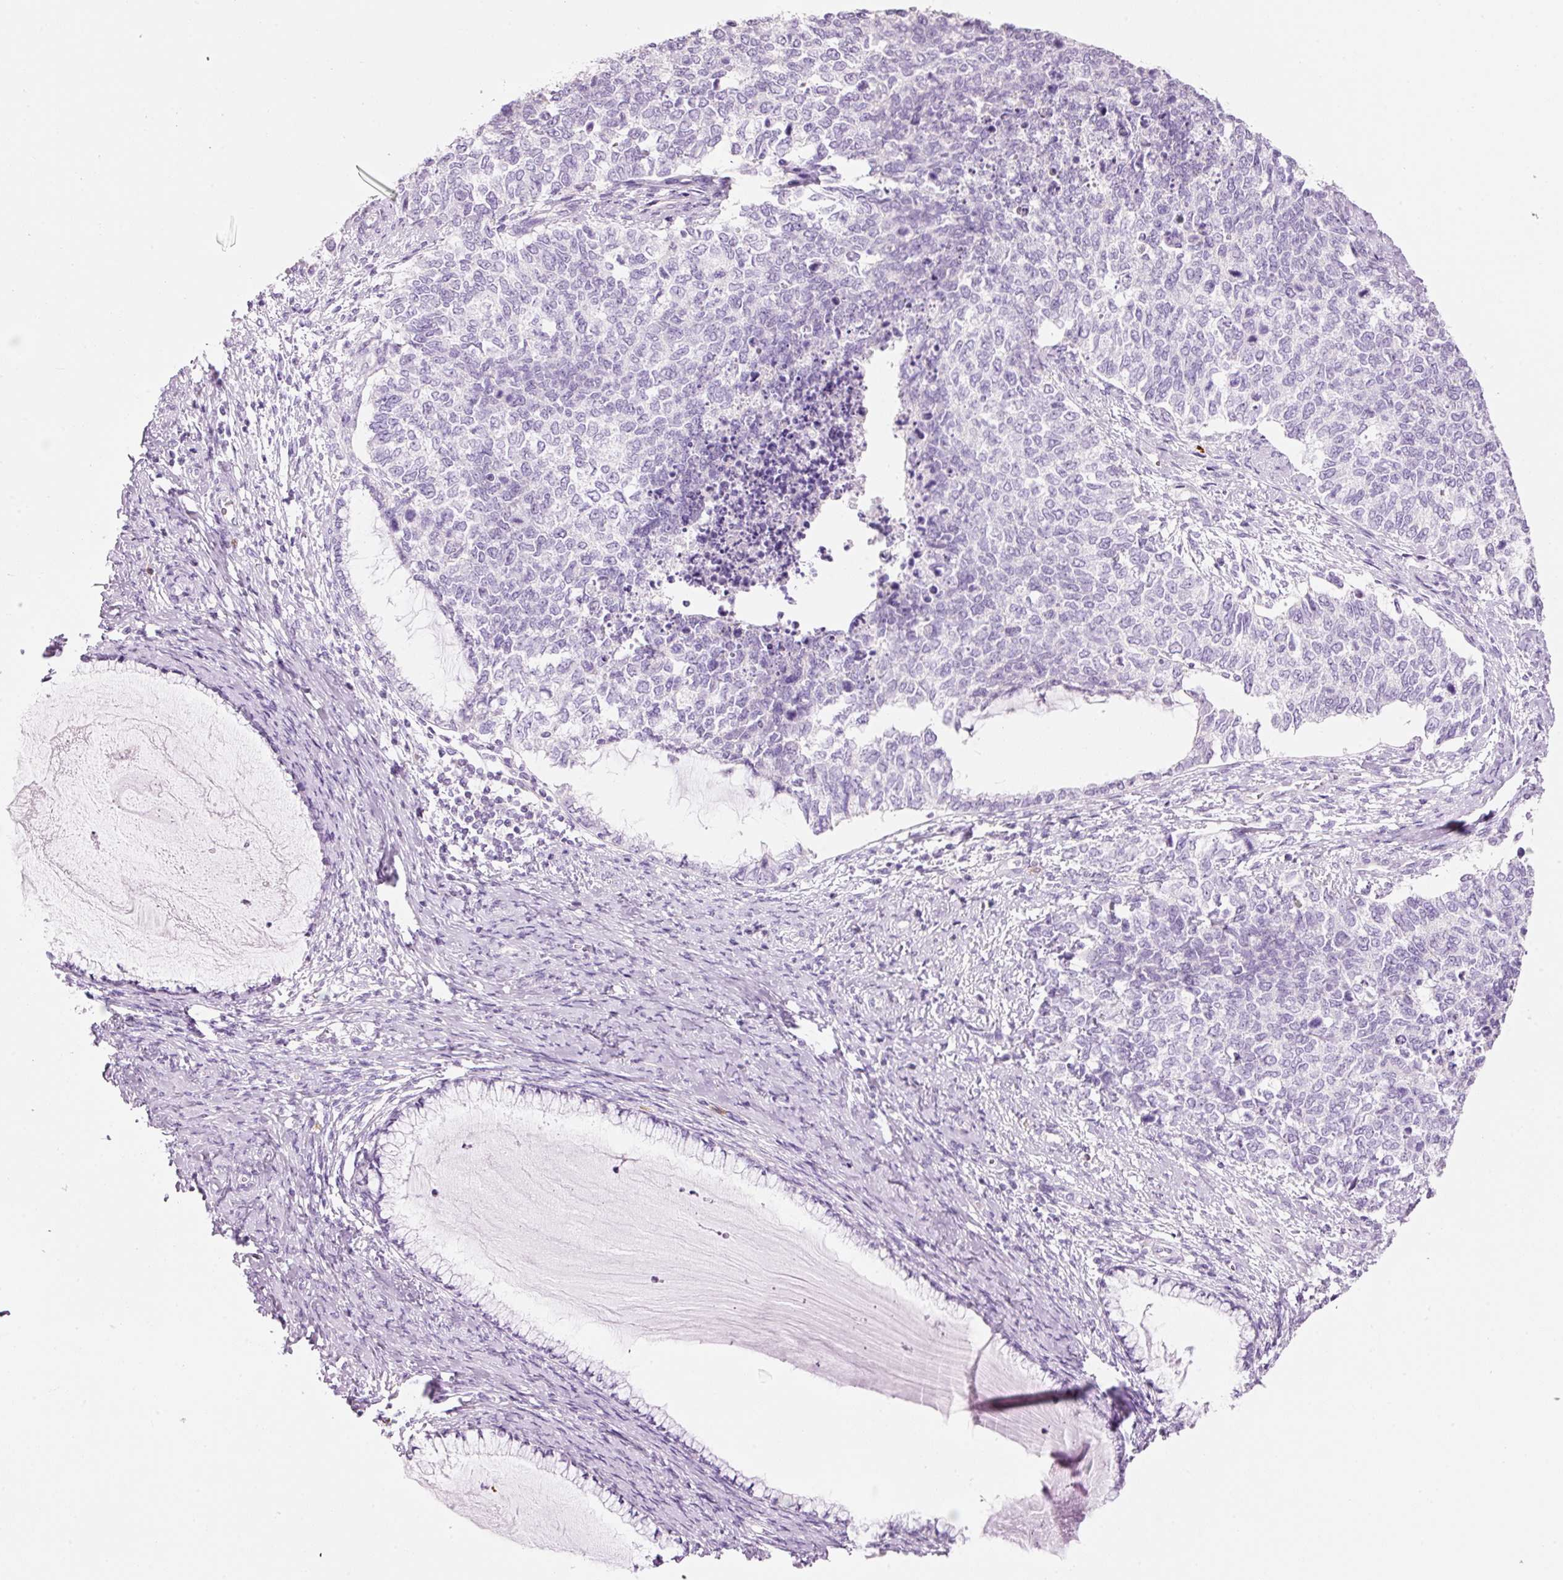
{"staining": {"intensity": "negative", "quantity": "none", "location": "none"}, "tissue": "cervical cancer", "cell_type": "Tumor cells", "image_type": "cancer", "snomed": [{"axis": "morphology", "description": "Squamous cell carcinoma, NOS"}, {"axis": "topography", "description": "Cervix"}], "caption": "Immunohistochemical staining of human cervical cancer (squamous cell carcinoma) displays no significant positivity in tumor cells.", "gene": "CMA1", "patient": {"sex": "female", "age": 63}}